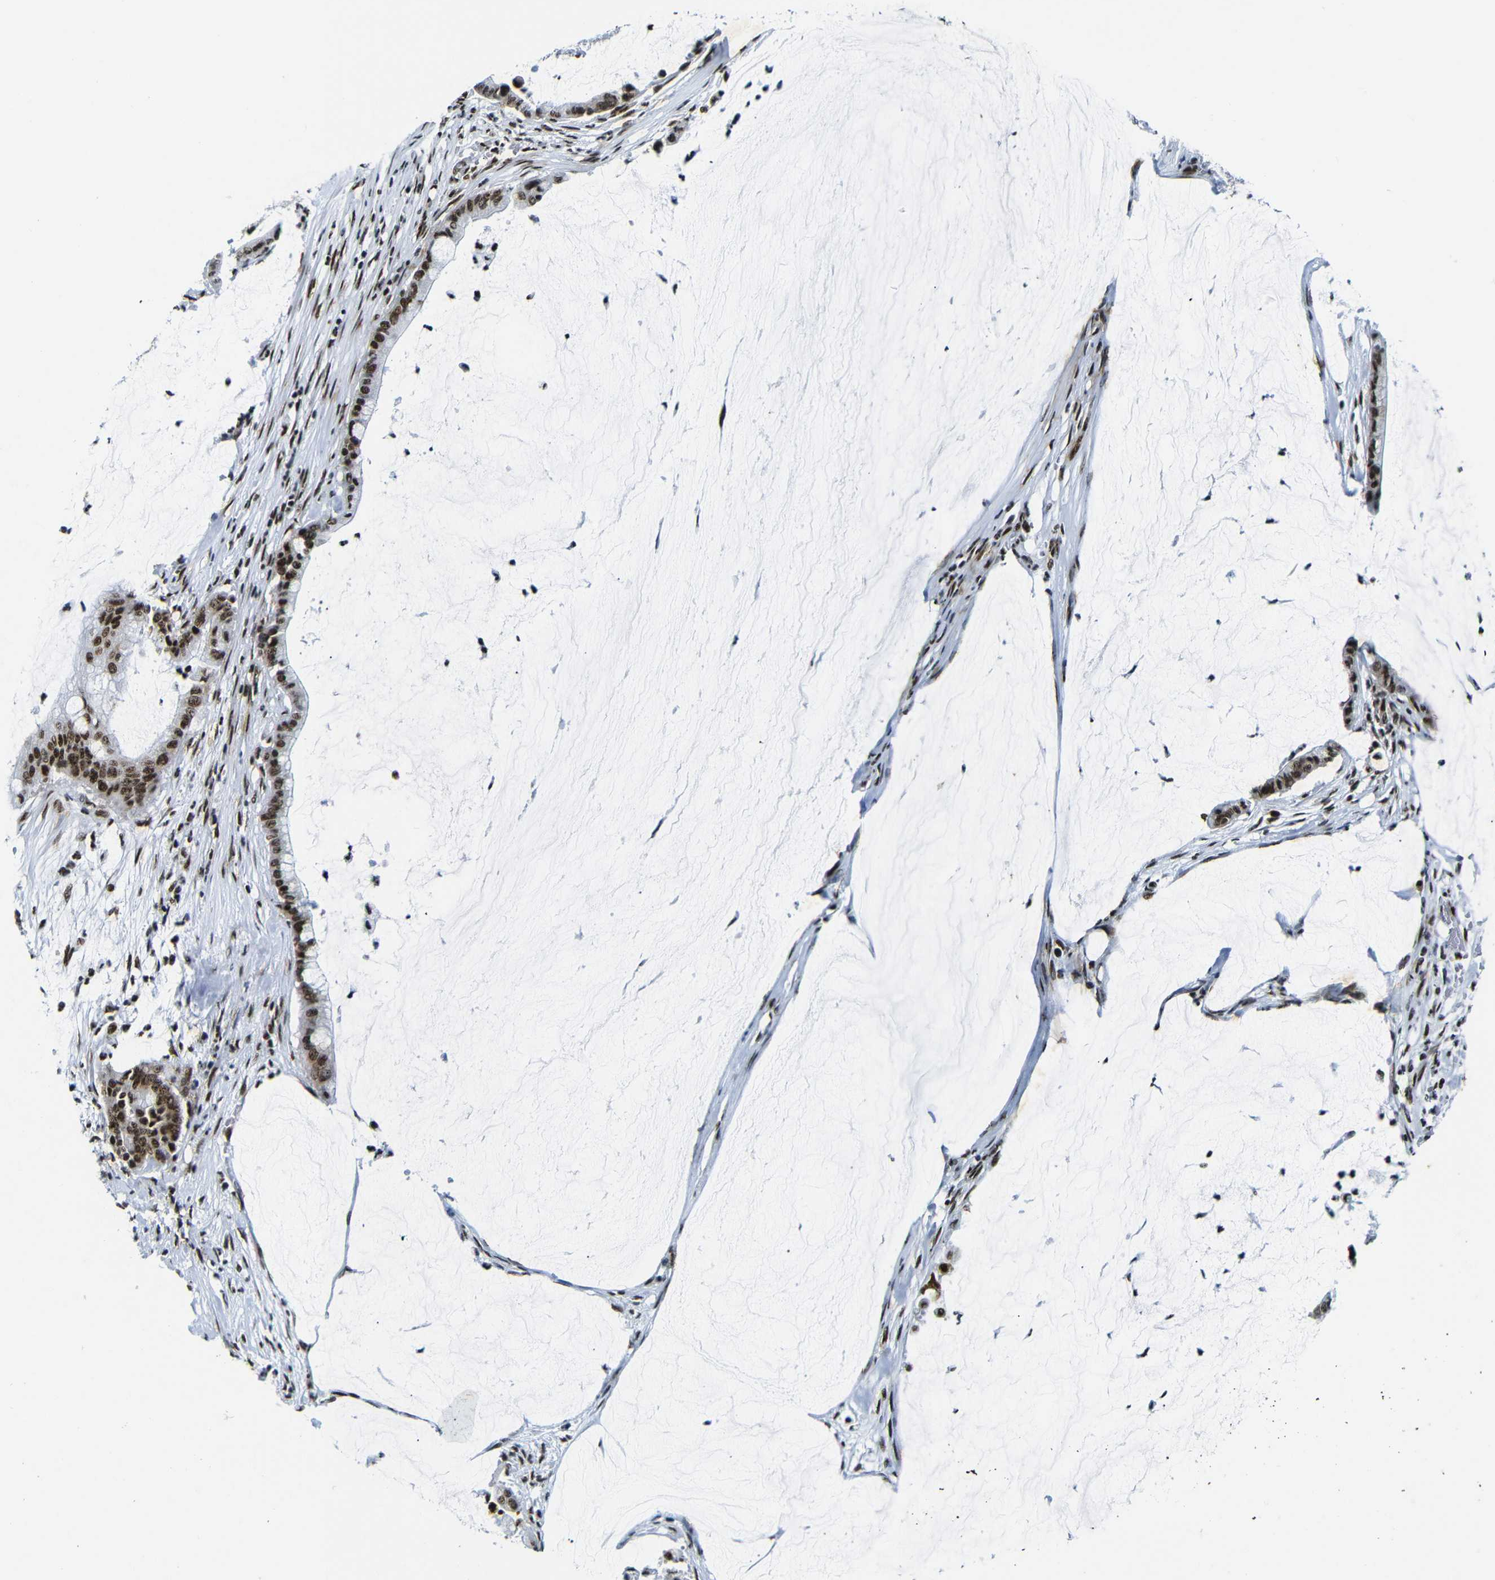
{"staining": {"intensity": "strong", "quantity": ">75%", "location": "nuclear"}, "tissue": "pancreatic cancer", "cell_type": "Tumor cells", "image_type": "cancer", "snomed": [{"axis": "morphology", "description": "Adenocarcinoma, NOS"}, {"axis": "topography", "description": "Pancreas"}], "caption": "DAB (3,3'-diaminobenzidine) immunohistochemical staining of human pancreatic cancer displays strong nuclear protein positivity in about >75% of tumor cells. (brown staining indicates protein expression, while blue staining denotes nuclei).", "gene": "SRSF1", "patient": {"sex": "male", "age": 41}}